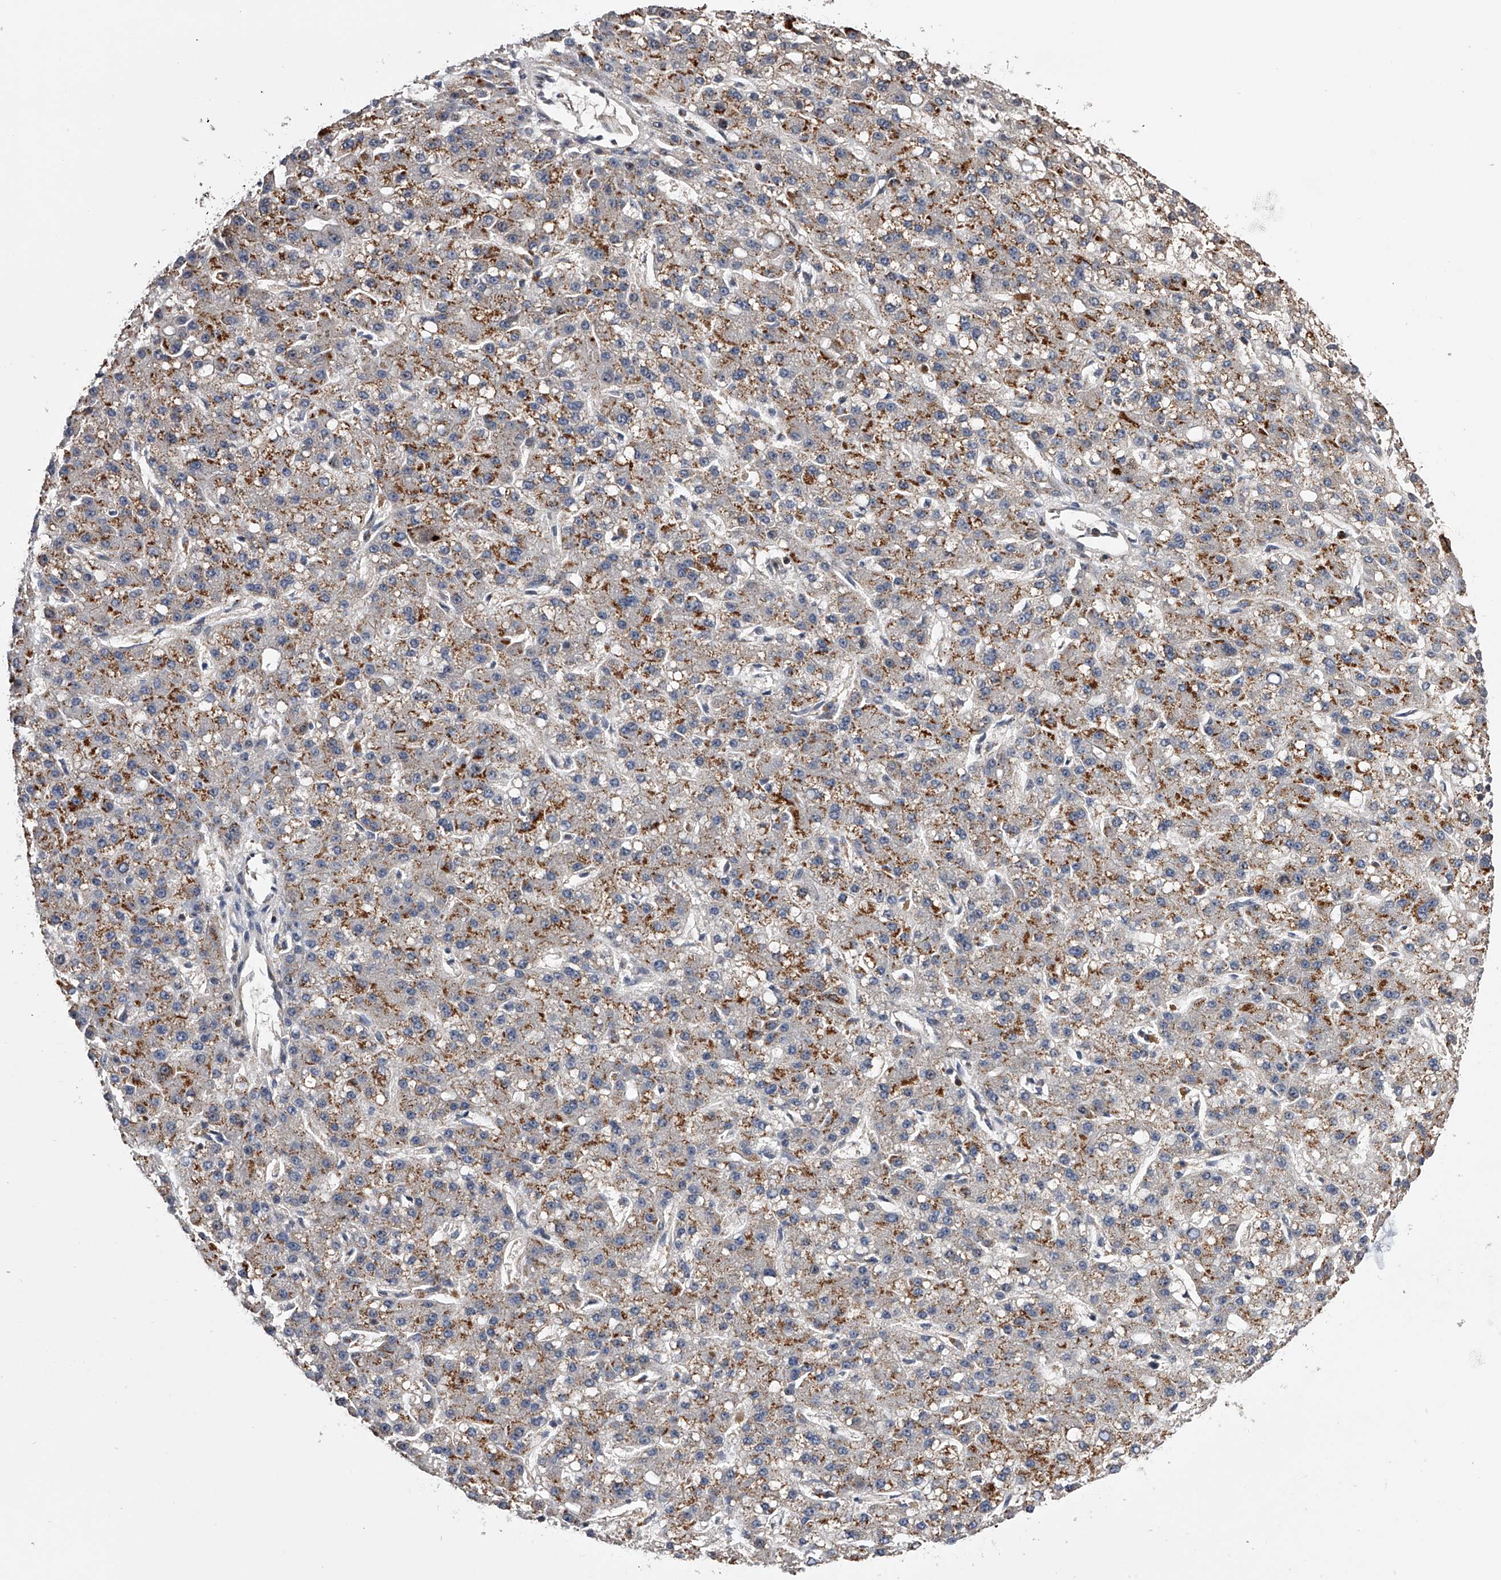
{"staining": {"intensity": "moderate", "quantity": "25%-75%", "location": "cytoplasmic/membranous"}, "tissue": "liver cancer", "cell_type": "Tumor cells", "image_type": "cancer", "snomed": [{"axis": "morphology", "description": "Carcinoma, Hepatocellular, NOS"}, {"axis": "topography", "description": "Liver"}], "caption": "Immunohistochemistry (IHC) staining of hepatocellular carcinoma (liver), which demonstrates medium levels of moderate cytoplasmic/membranous expression in about 25%-75% of tumor cells indicating moderate cytoplasmic/membranous protein staining. The staining was performed using DAB (brown) for protein detection and nuclei were counterstained in hematoxylin (blue).", "gene": "PAN3", "patient": {"sex": "male", "age": 67}}